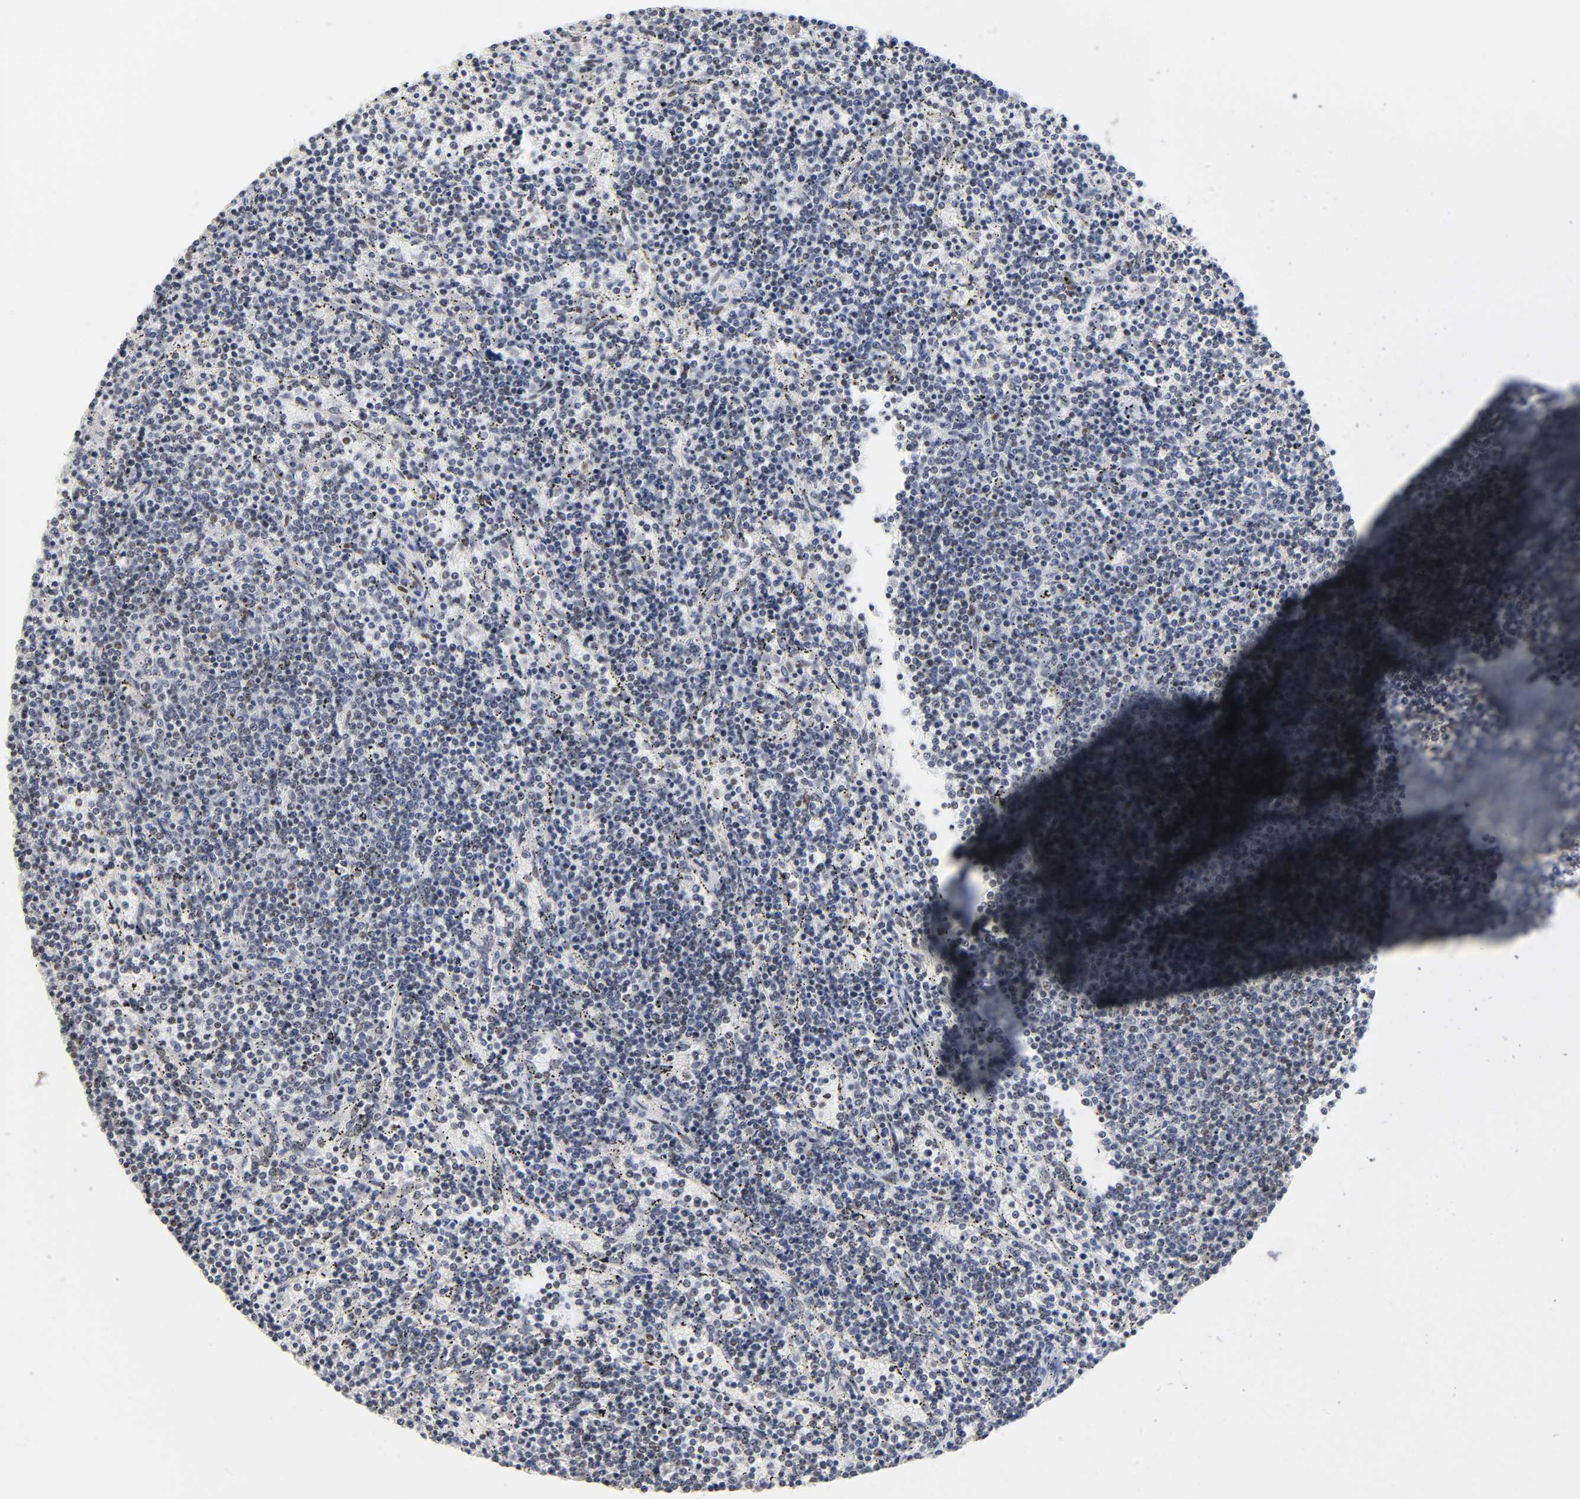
{"staining": {"intensity": "weak", "quantity": "25%-75%", "location": "nuclear"}, "tissue": "lymphoma", "cell_type": "Tumor cells", "image_type": "cancer", "snomed": [{"axis": "morphology", "description": "Malignant lymphoma, non-Hodgkin's type, Low grade"}, {"axis": "topography", "description": "Spleen"}], "caption": "Immunohistochemical staining of human low-grade malignant lymphoma, non-Hodgkin's type shows low levels of weak nuclear protein positivity in approximately 25%-75% of tumor cells. (Stains: DAB in brown, nuclei in blue, Microscopy: brightfield microscopy at high magnification).", "gene": "SP3", "patient": {"sex": "female", "age": 50}}